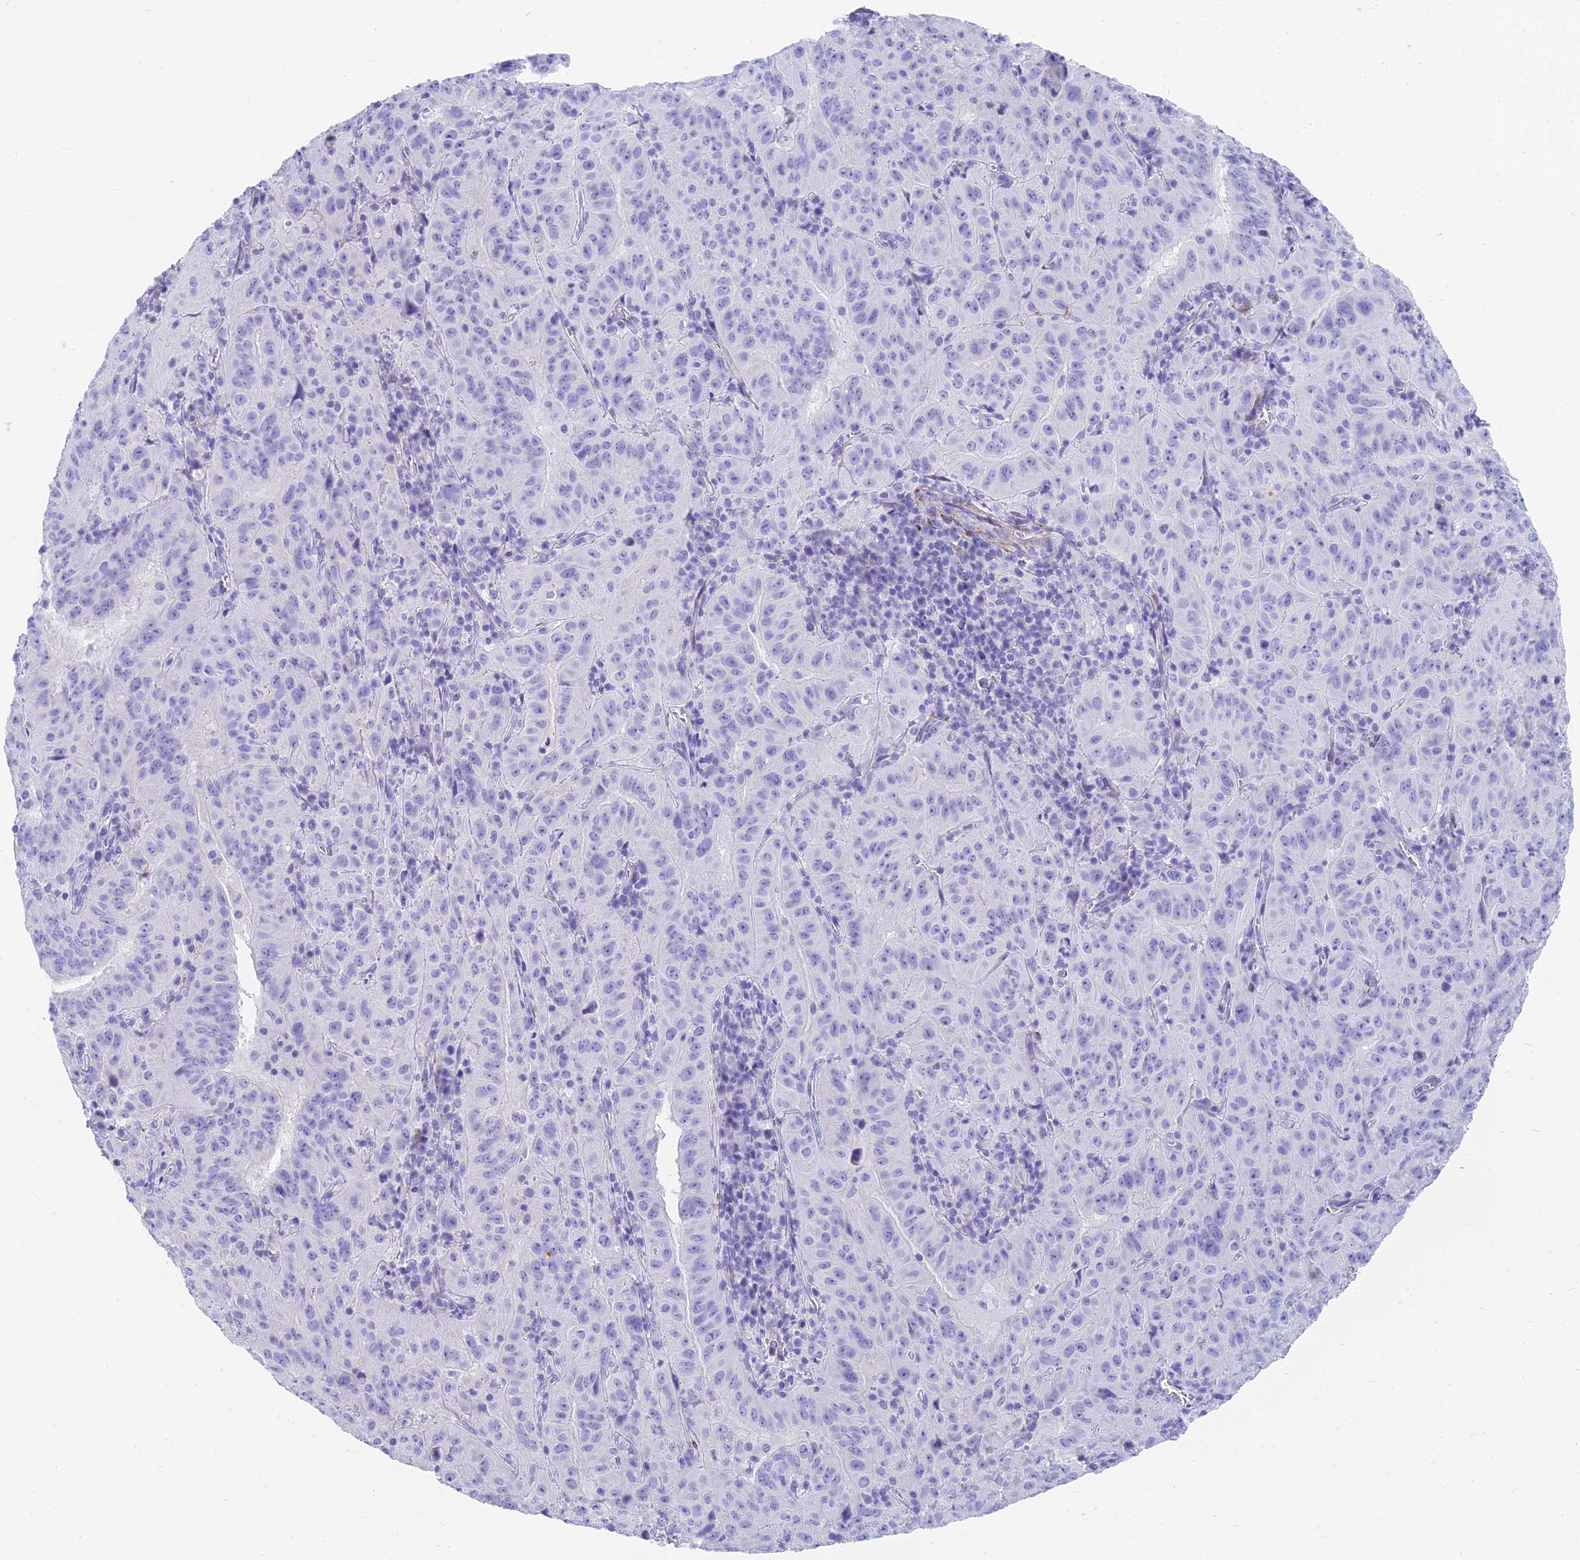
{"staining": {"intensity": "negative", "quantity": "none", "location": "none"}, "tissue": "pancreatic cancer", "cell_type": "Tumor cells", "image_type": "cancer", "snomed": [{"axis": "morphology", "description": "Adenocarcinoma, NOS"}, {"axis": "topography", "description": "Pancreas"}], "caption": "Immunohistochemistry (IHC) histopathology image of human pancreatic adenocarcinoma stained for a protein (brown), which displays no positivity in tumor cells. Brightfield microscopy of immunohistochemistry stained with DAB (brown) and hematoxylin (blue), captured at high magnification.", "gene": "SLC36A2", "patient": {"sex": "male", "age": 63}}